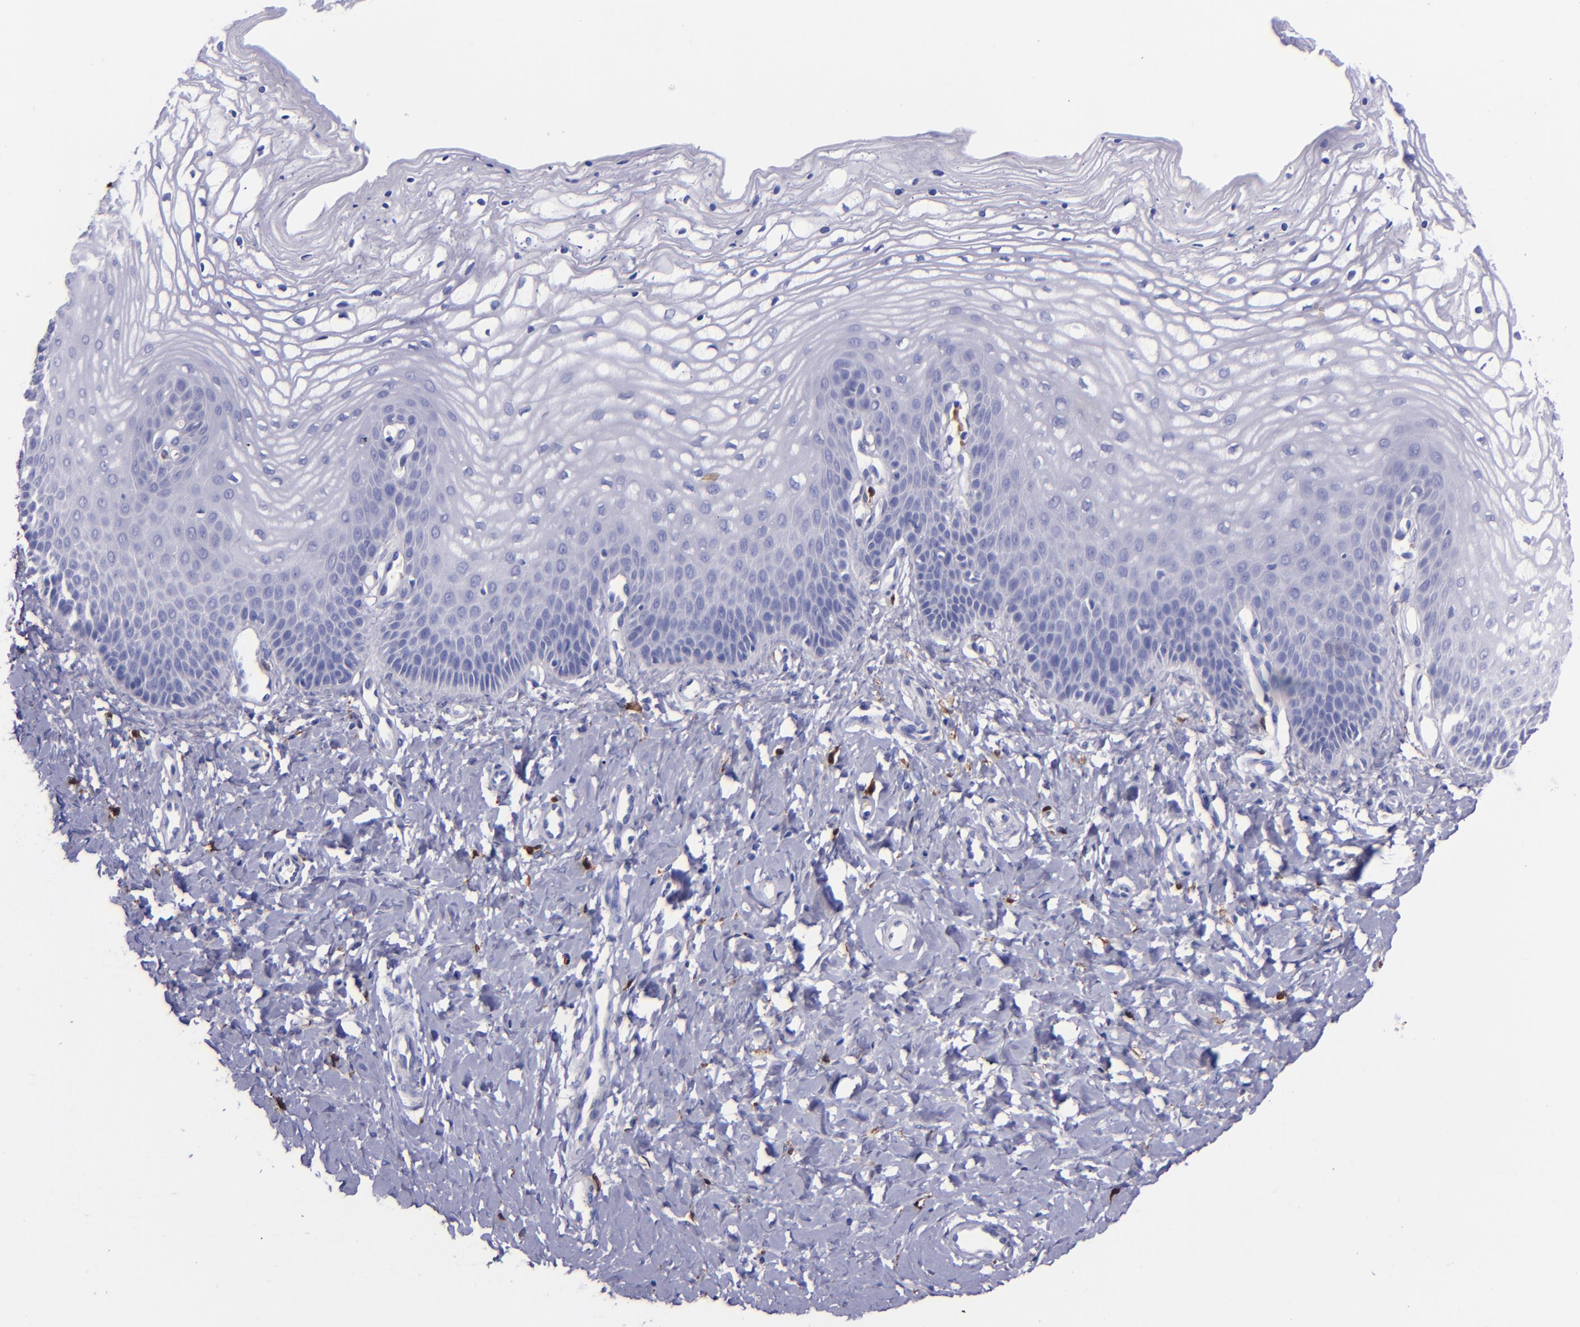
{"staining": {"intensity": "negative", "quantity": "none", "location": "none"}, "tissue": "vagina", "cell_type": "Squamous epithelial cells", "image_type": "normal", "snomed": [{"axis": "morphology", "description": "Normal tissue, NOS"}, {"axis": "topography", "description": "Vagina"}], "caption": "This is an immunohistochemistry micrograph of benign human vagina. There is no expression in squamous epithelial cells.", "gene": "F13A1", "patient": {"sex": "female", "age": 68}}